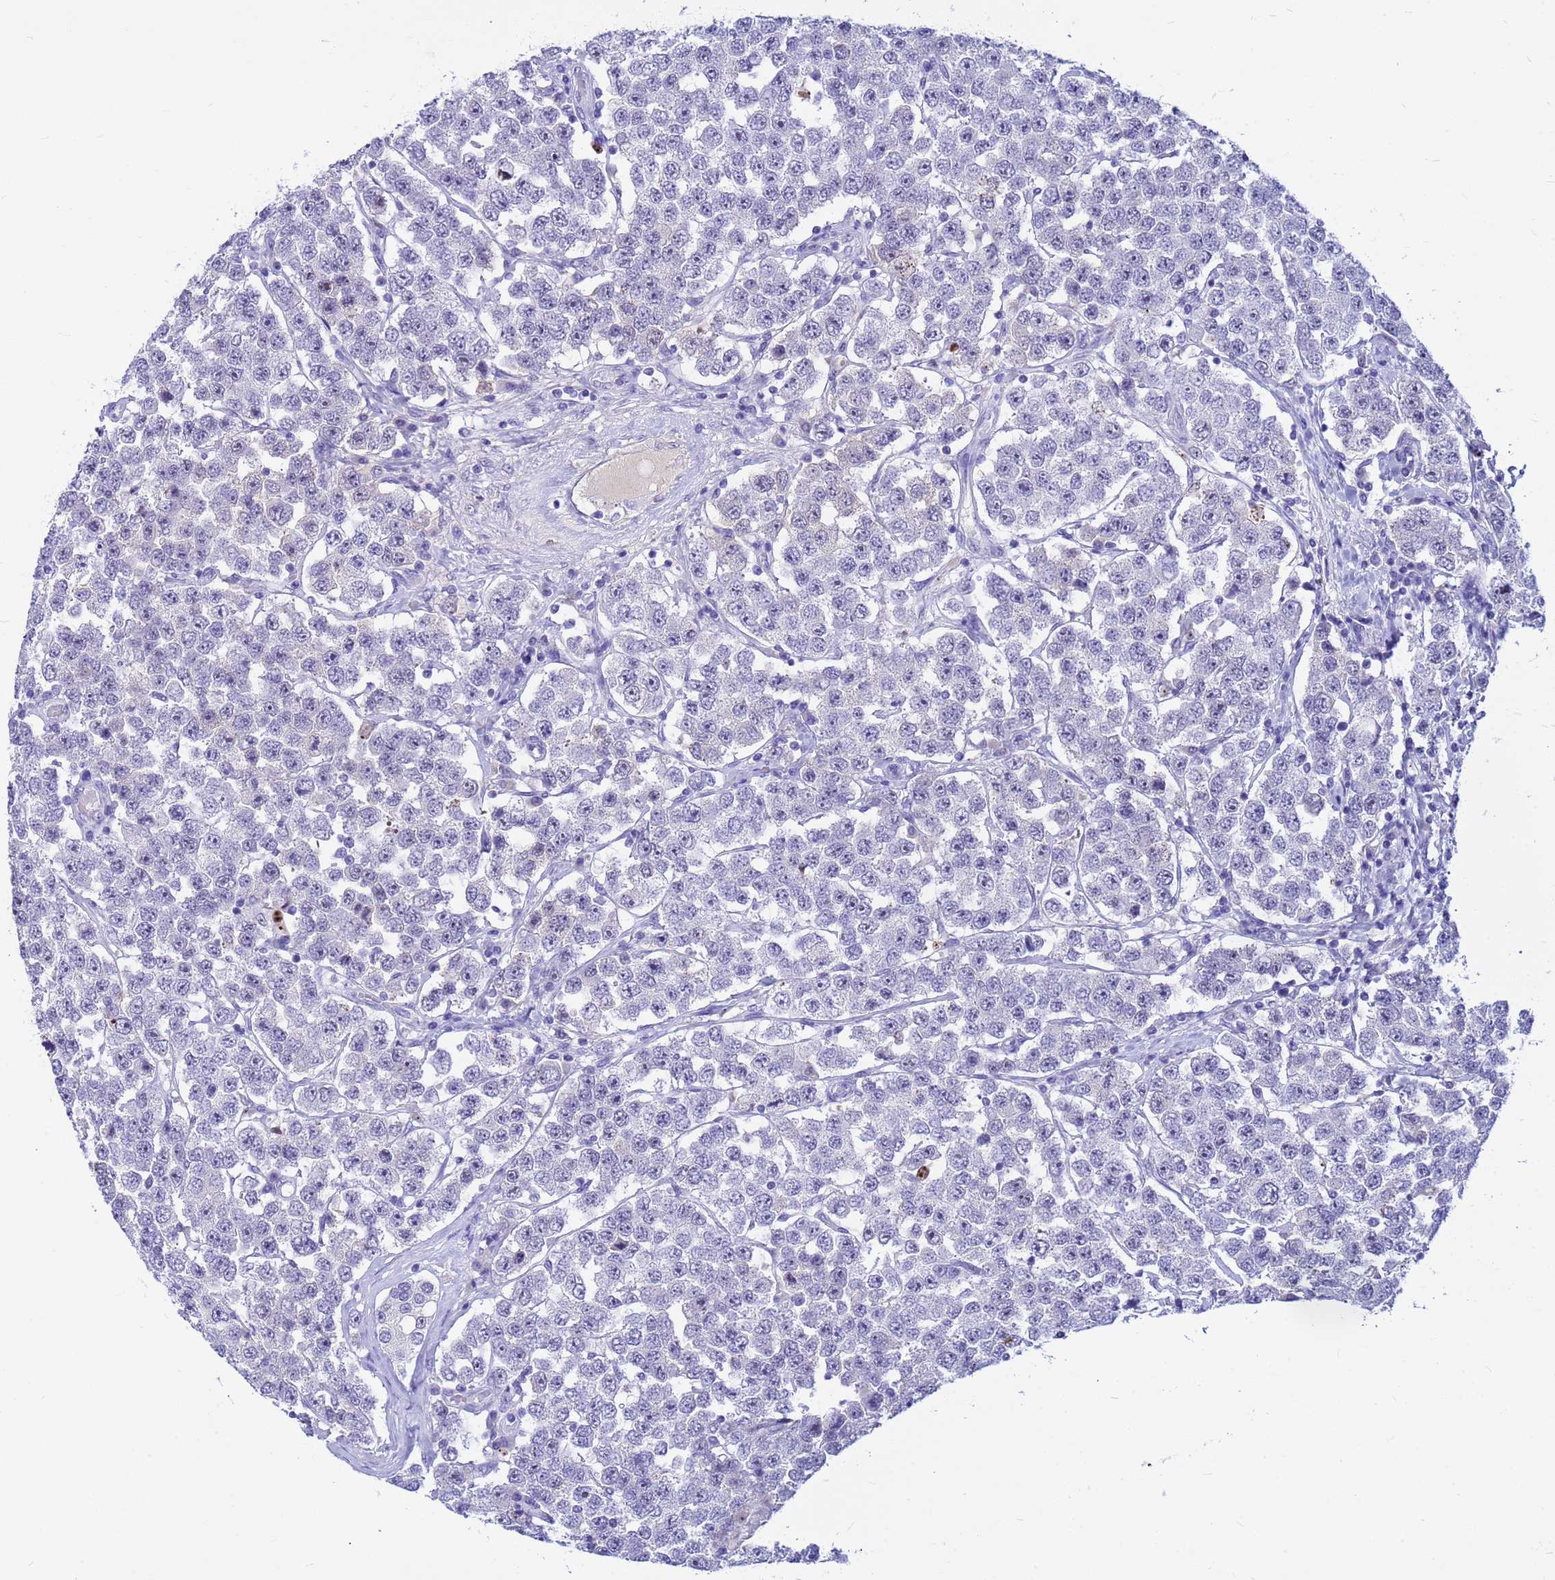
{"staining": {"intensity": "negative", "quantity": "none", "location": "none"}, "tissue": "testis cancer", "cell_type": "Tumor cells", "image_type": "cancer", "snomed": [{"axis": "morphology", "description": "Seminoma, NOS"}, {"axis": "topography", "description": "Testis"}], "caption": "Immunohistochemical staining of human testis seminoma exhibits no significant expression in tumor cells.", "gene": "DMRTC2", "patient": {"sex": "male", "age": 28}}